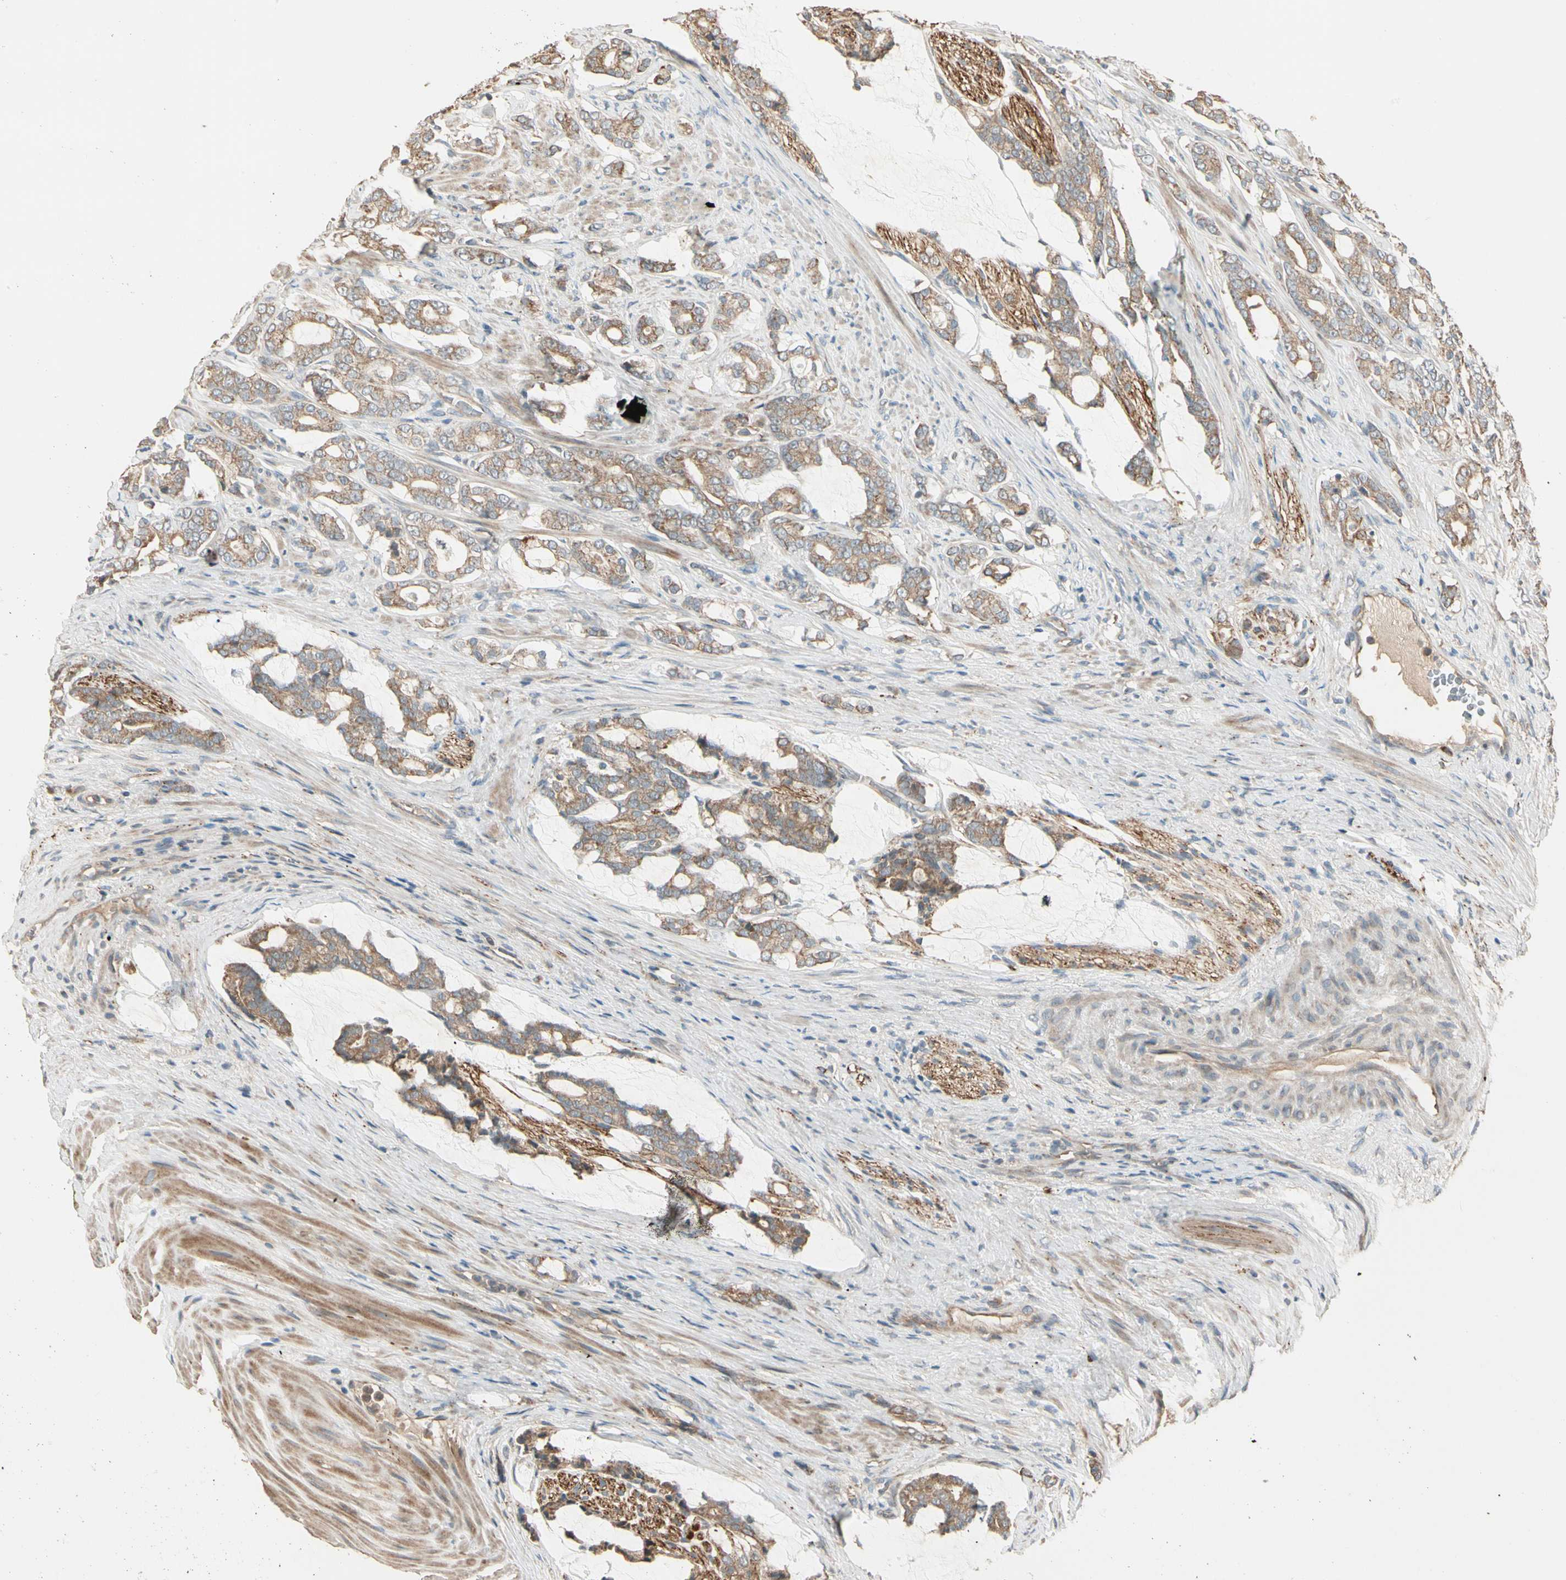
{"staining": {"intensity": "moderate", "quantity": ">75%", "location": "cytoplasmic/membranous"}, "tissue": "prostate cancer", "cell_type": "Tumor cells", "image_type": "cancer", "snomed": [{"axis": "morphology", "description": "Adenocarcinoma, Low grade"}, {"axis": "topography", "description": "Prostate"}], "caption": "Prostate cancer was stained to show a protein in brown. There is medium levels of moderate cytoplasmic/membranous expression in approximately >75% of tumor cells. (DAB (3,3'-diaminobenzidine) = brown stain, brightfield microscopy at high magnification).", "gene": "TNFRSF21", "patient": {"sex": "male", "age": 58}}